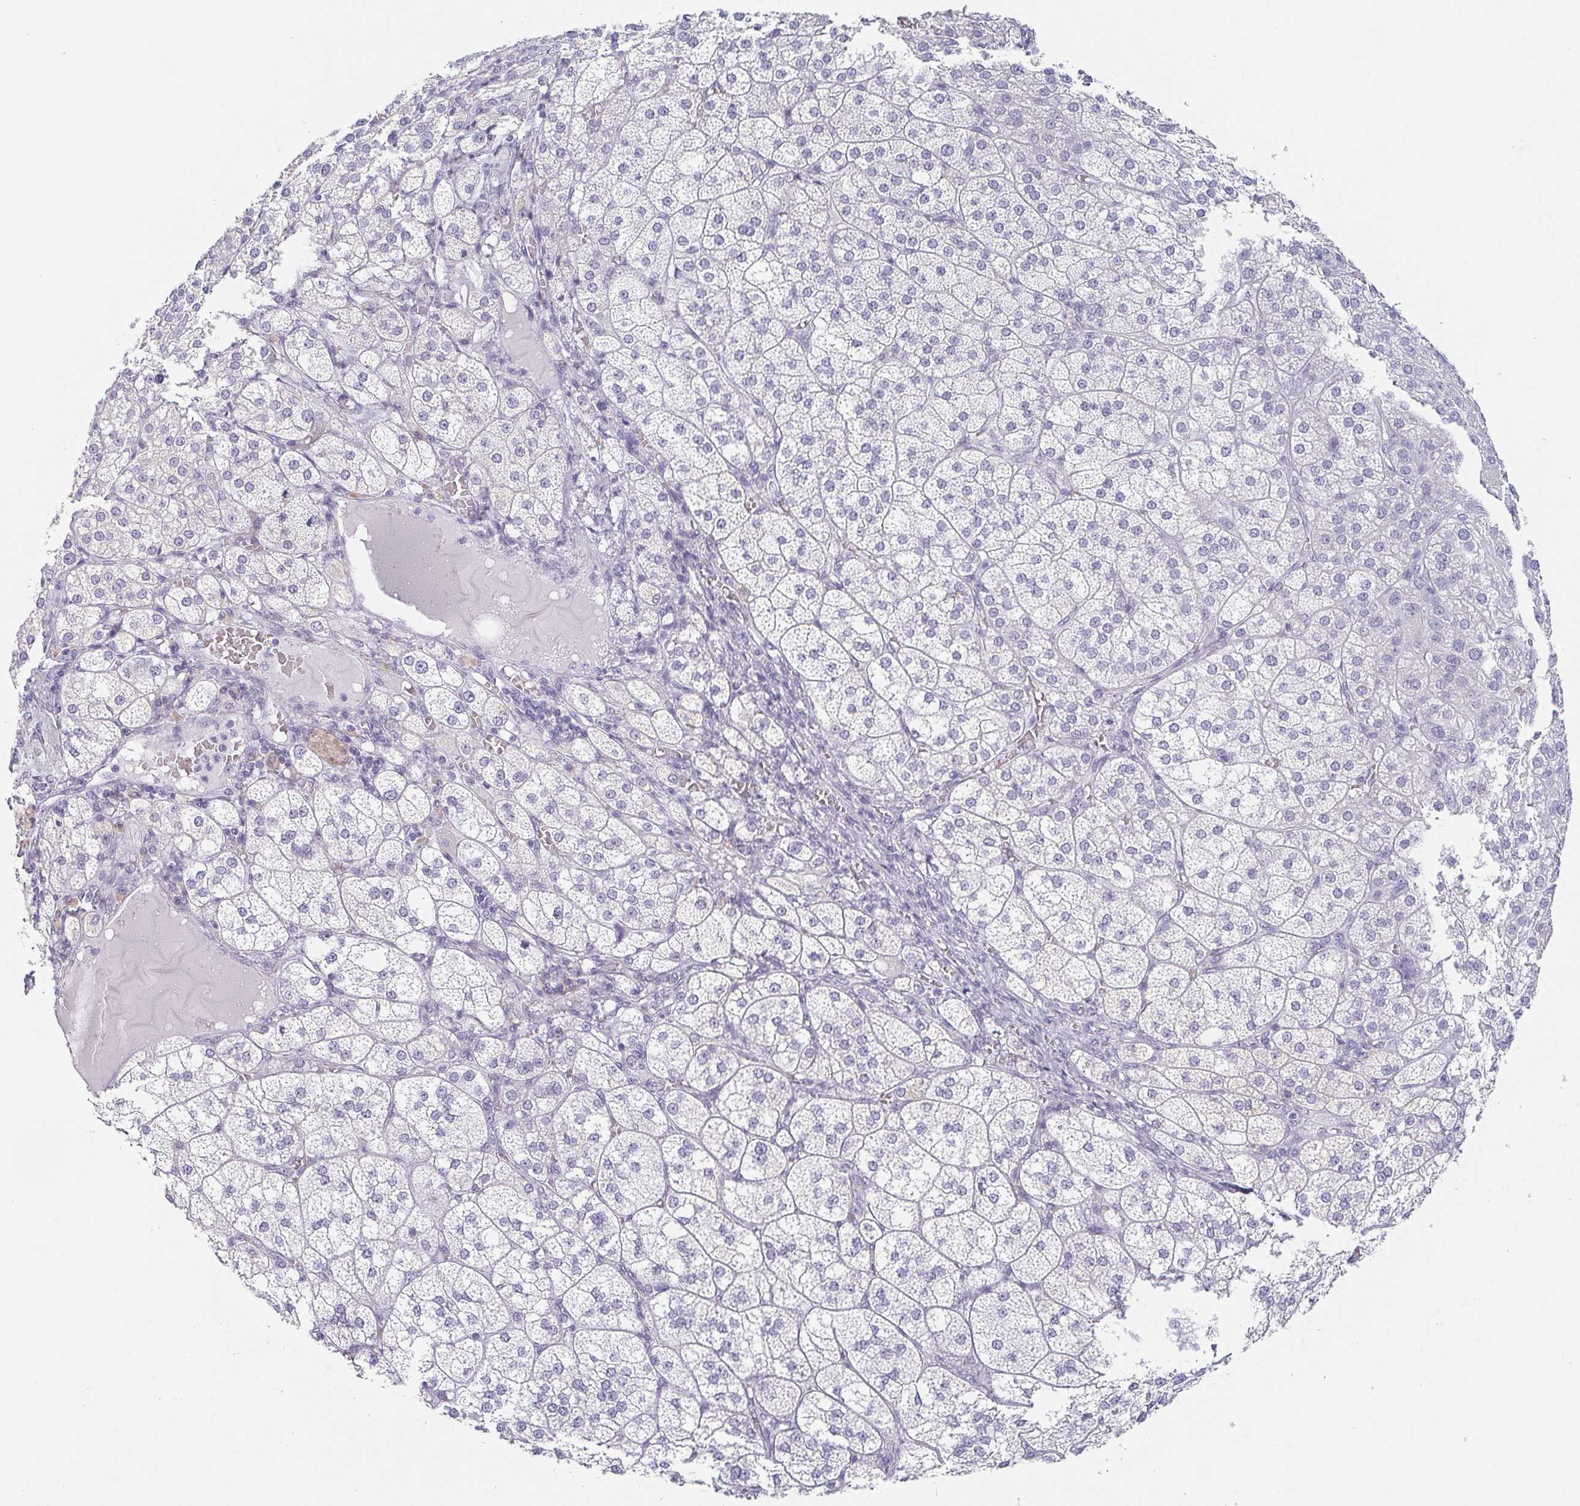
{"staining": {"intensity": "negative", "quantity": "none", "location": "none"}, "tissue": "adrenal gland", "cell_type": "Glandular cells", "image_type": "normal", "snomed": [{"axis": "morphology", "description": "Normal tissue, NOS"}, {"axis": "topography", "description": "Adrenal gland"}], "caption": "Immunohistochemical staining of benign human adrenal gland demonstrates no significant positivity in glandular cells. (Brightfield microscopy of DAB IHC at high magnification).", "gene": "PRR27", "patient": {"sex": "female", "age": 60}}